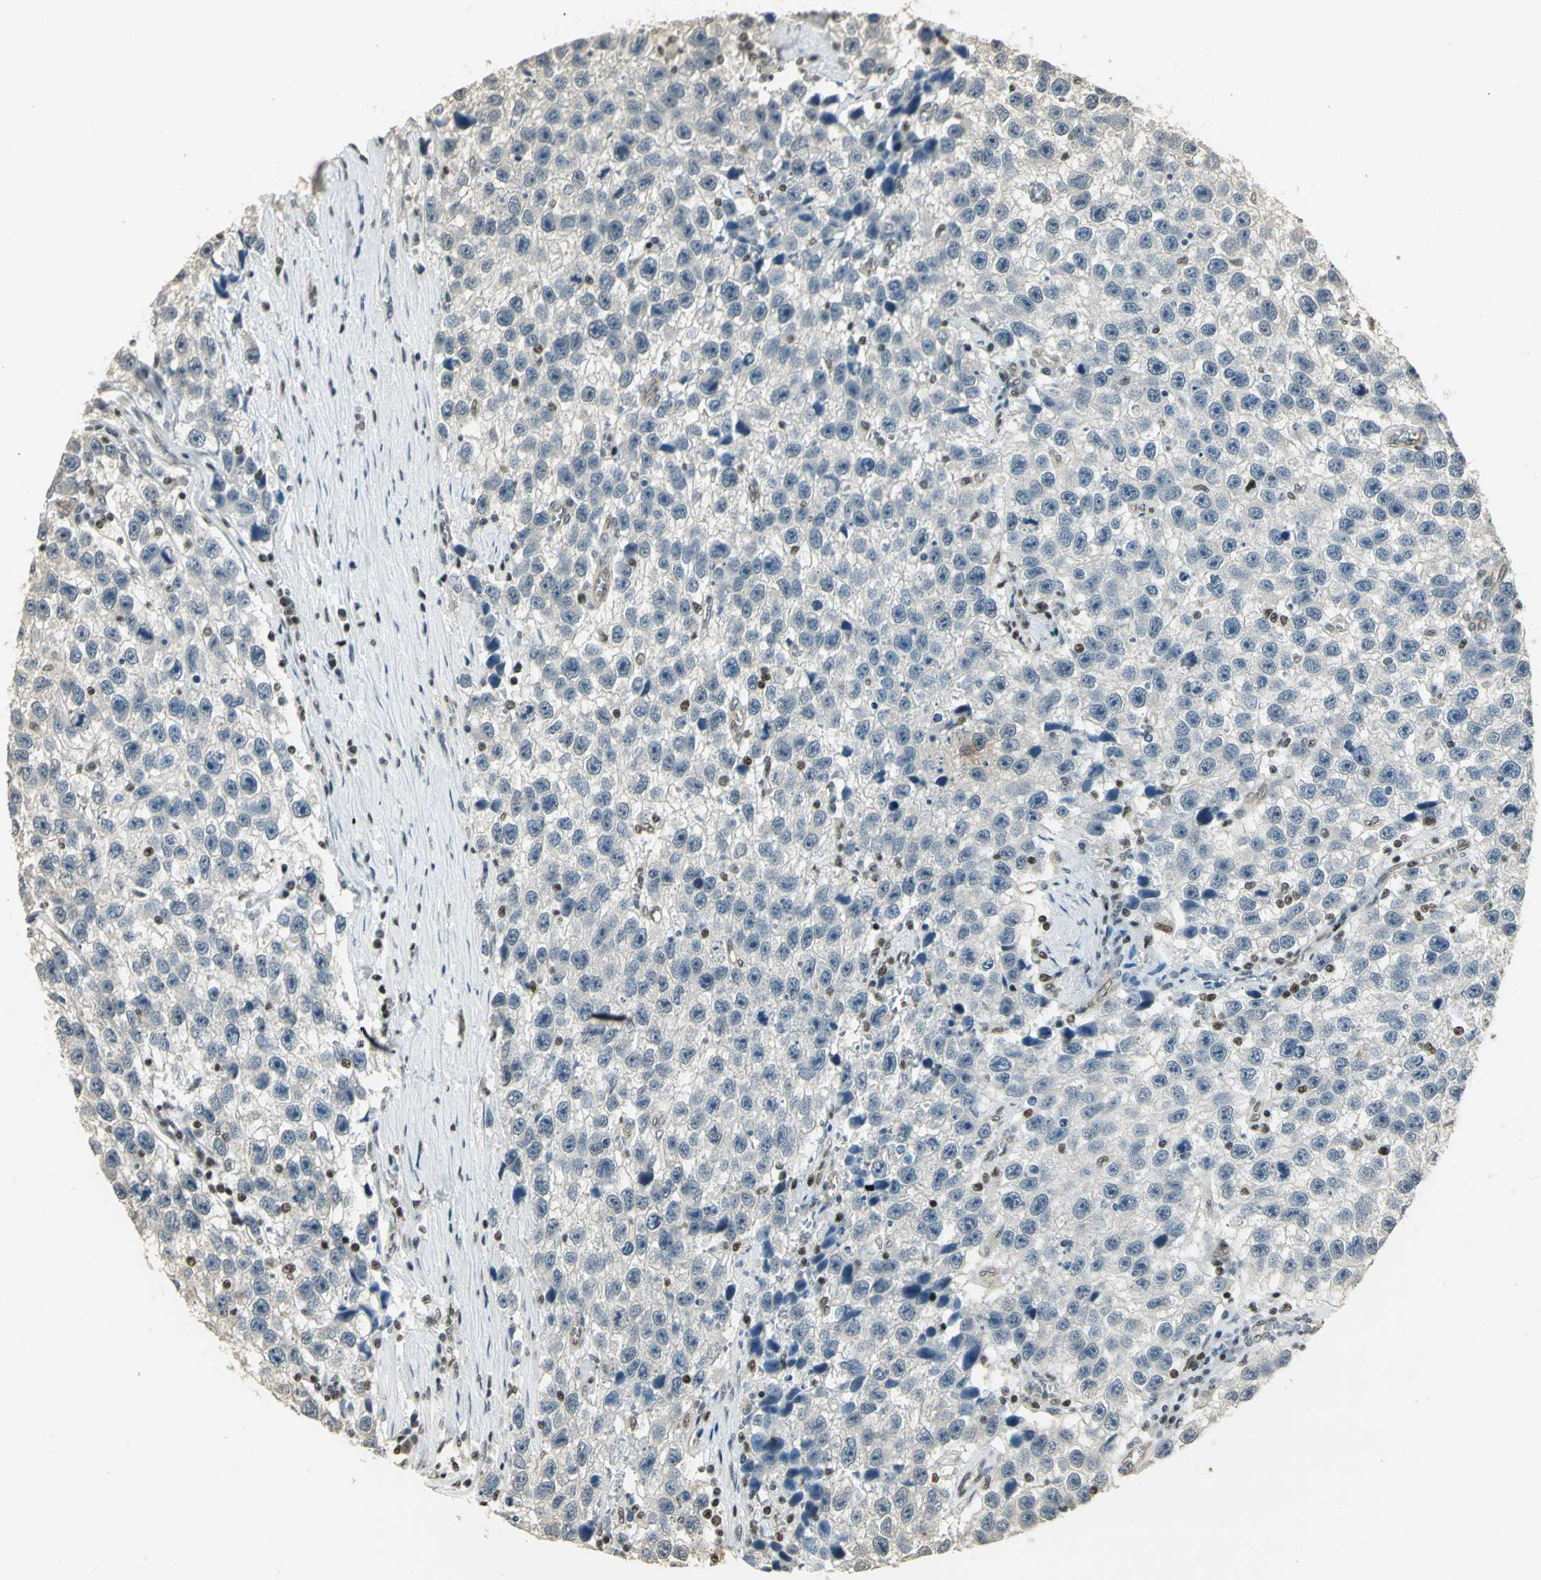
{"staining": {"intensity": "negative", "quantity": "none", "location": "none"}, "tissue": "testis cancer", "cell_type": "Tumor cells", "image_type": "cancer", "snomed": [{"axis": "morphology", "description": "Seminoma, NOS"}, {"axis": "topography", "description": "Testis"}], "caption": "Tumor cells are negative for brown protein staining in testis seminoma.", "gene": "ELF1", "patient": {"sex": "male", "age": 33}}